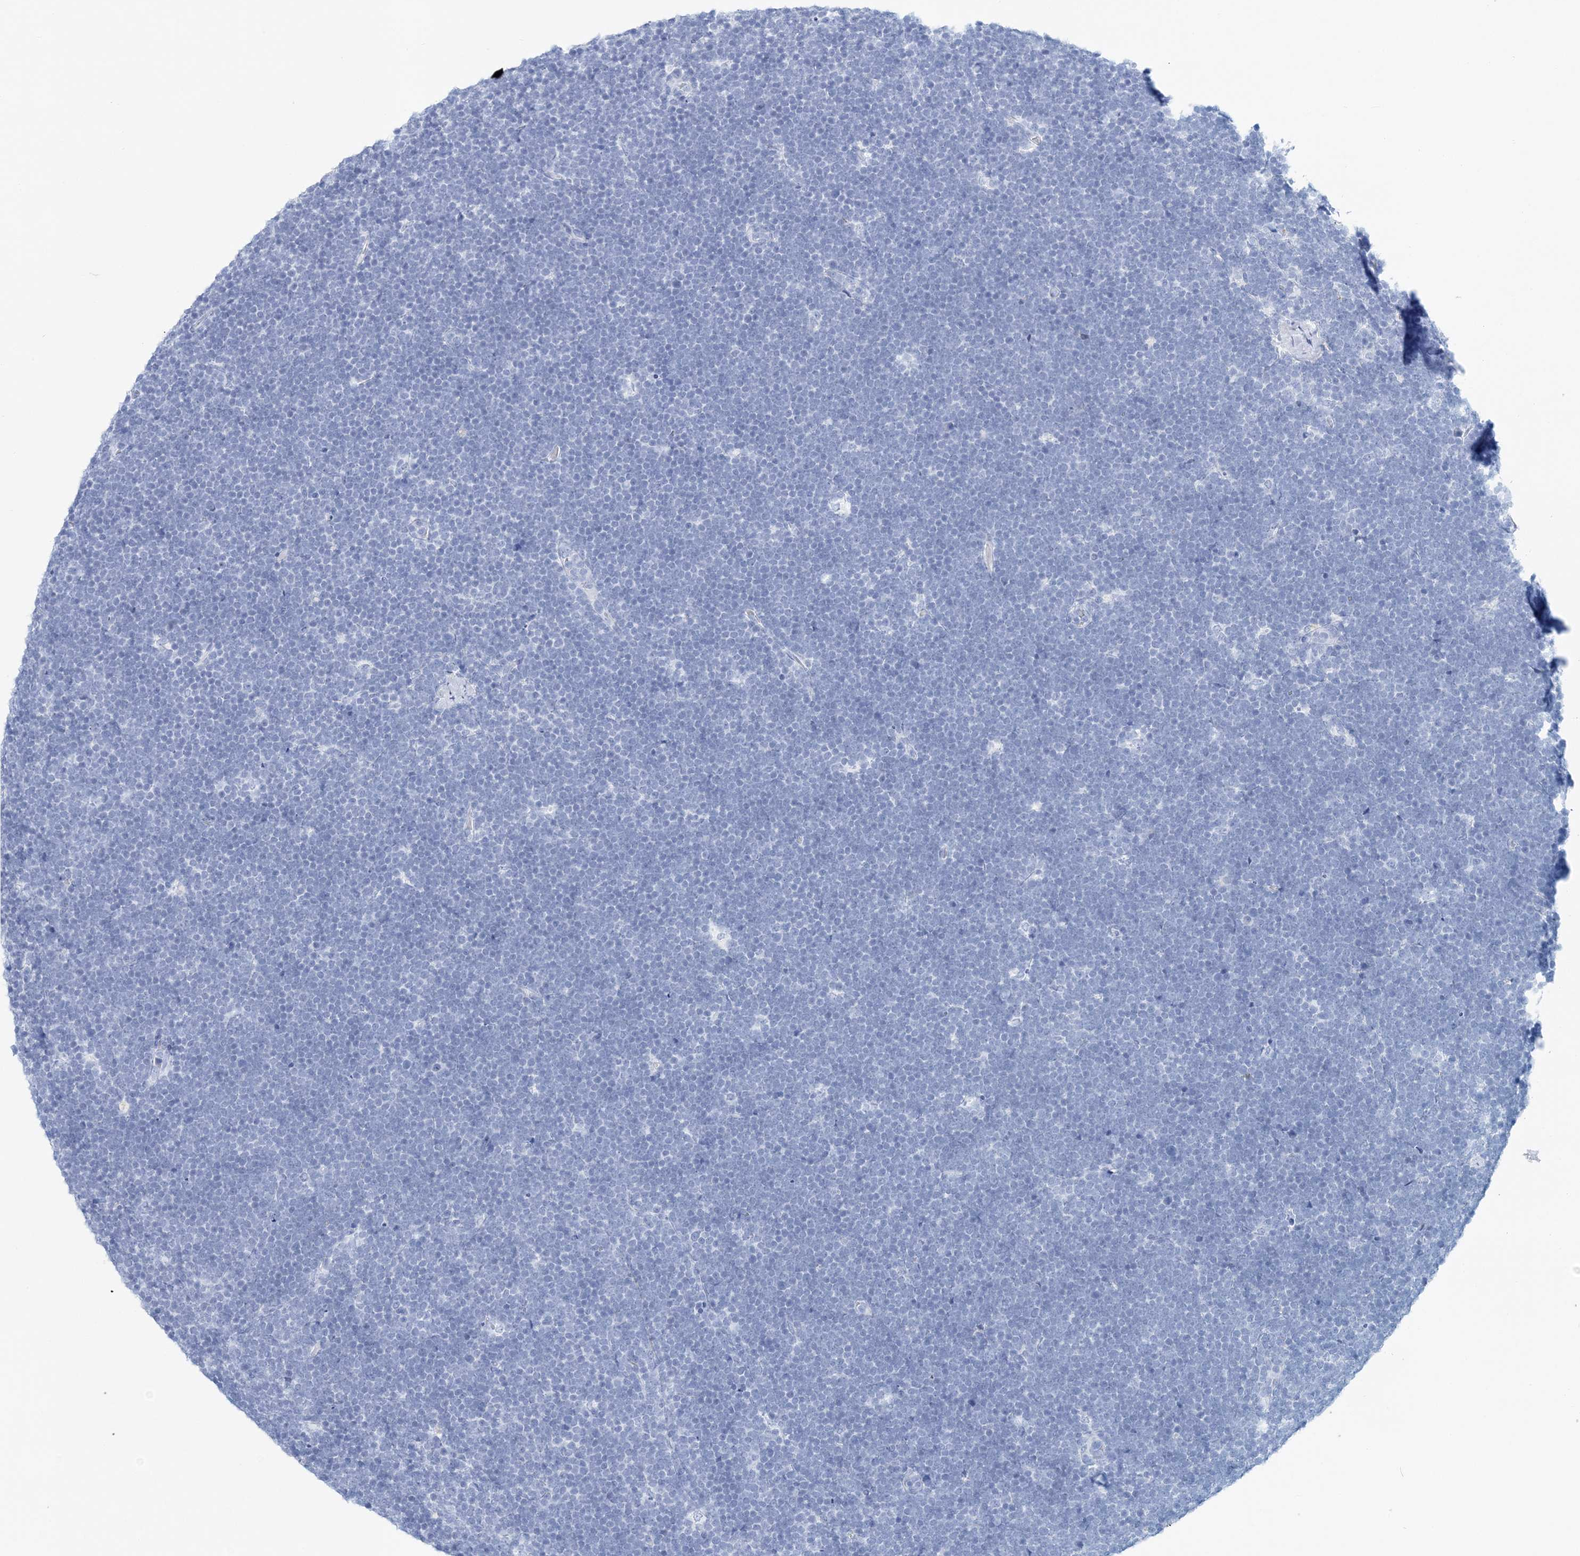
{"staining": {"intensity": "negative", "quantity": "none", "location": "none"}, "tissue": "lymphoma", "cell_type": "Tumor cells", "image_type": "cancer", "snomed": [{"axis": "morphology", "description": "Malignant lymphoma, non-Hodgkin's type, High grade"}, {"axis": "topography", "description": "Lymph node"}], "caption": "IHC micrograph of neoplastic tissue: human lymphoma stained with DAB (3,3'-diaminobenzidine) exhibits no significant protein expression in tumor cells. (DAB (3,3'-diaminobenzidine) immunohistochemistry (IHC) visualized using brightfield microscopy, high magnification).", "gene": "NKX6-1", "patient": {"sex": "male", "age": 13}}